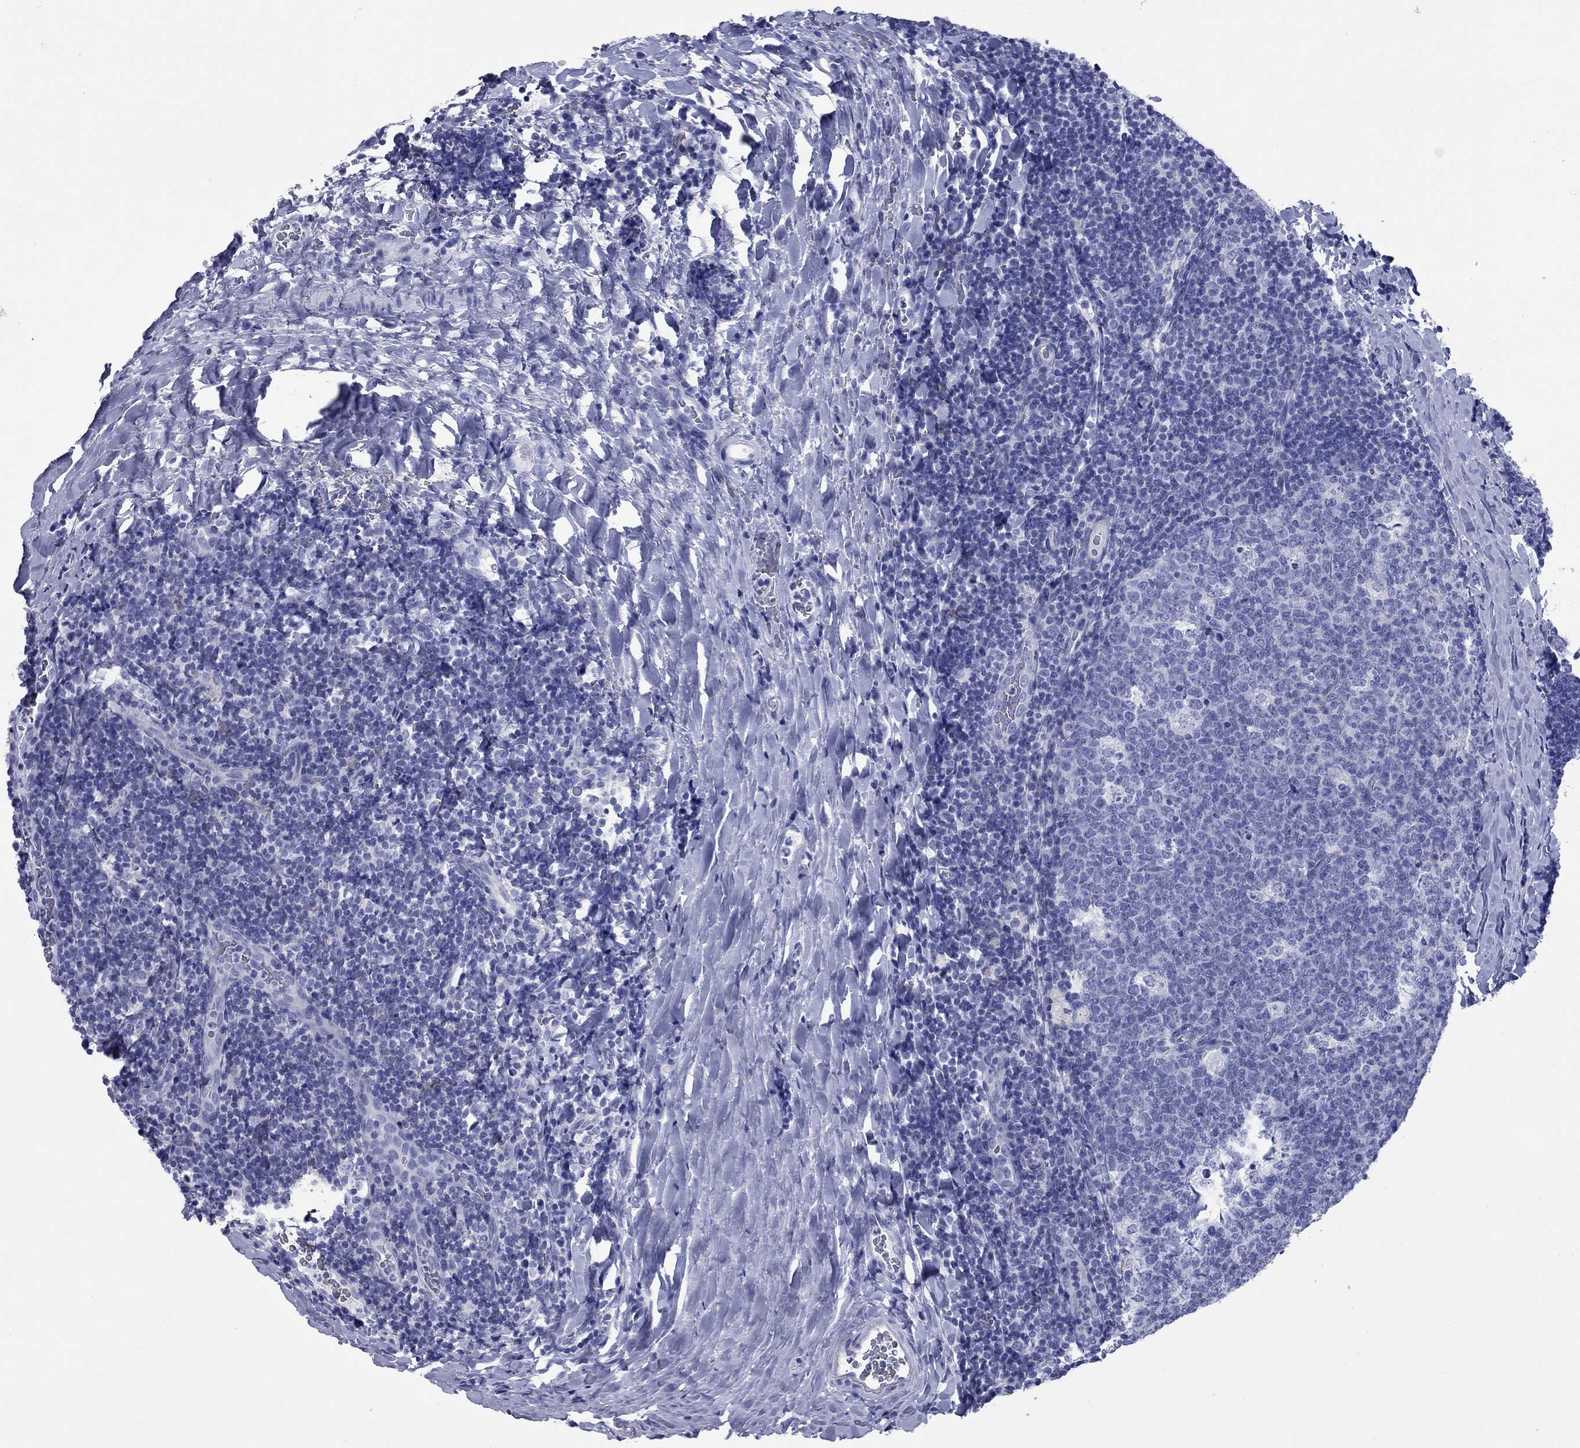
{"staining": {"intensity": "negative", "quantity": "none", "location": "none"}, "tissue": "tonsil", "cell_type": "Germinal center cells", "image_type": "normal", "snomed": [{"axis": "morphology", "description": "Normal tissue, NOS"}, {"axis": "topography", "description": "Tonsil"}], "caption": "Immunohistochemical staining of normal human tonsil exhibits no significant expression in germinal center cells.", "gene": "CCNA1", "patient": {"sex": "male", "age": 17}}